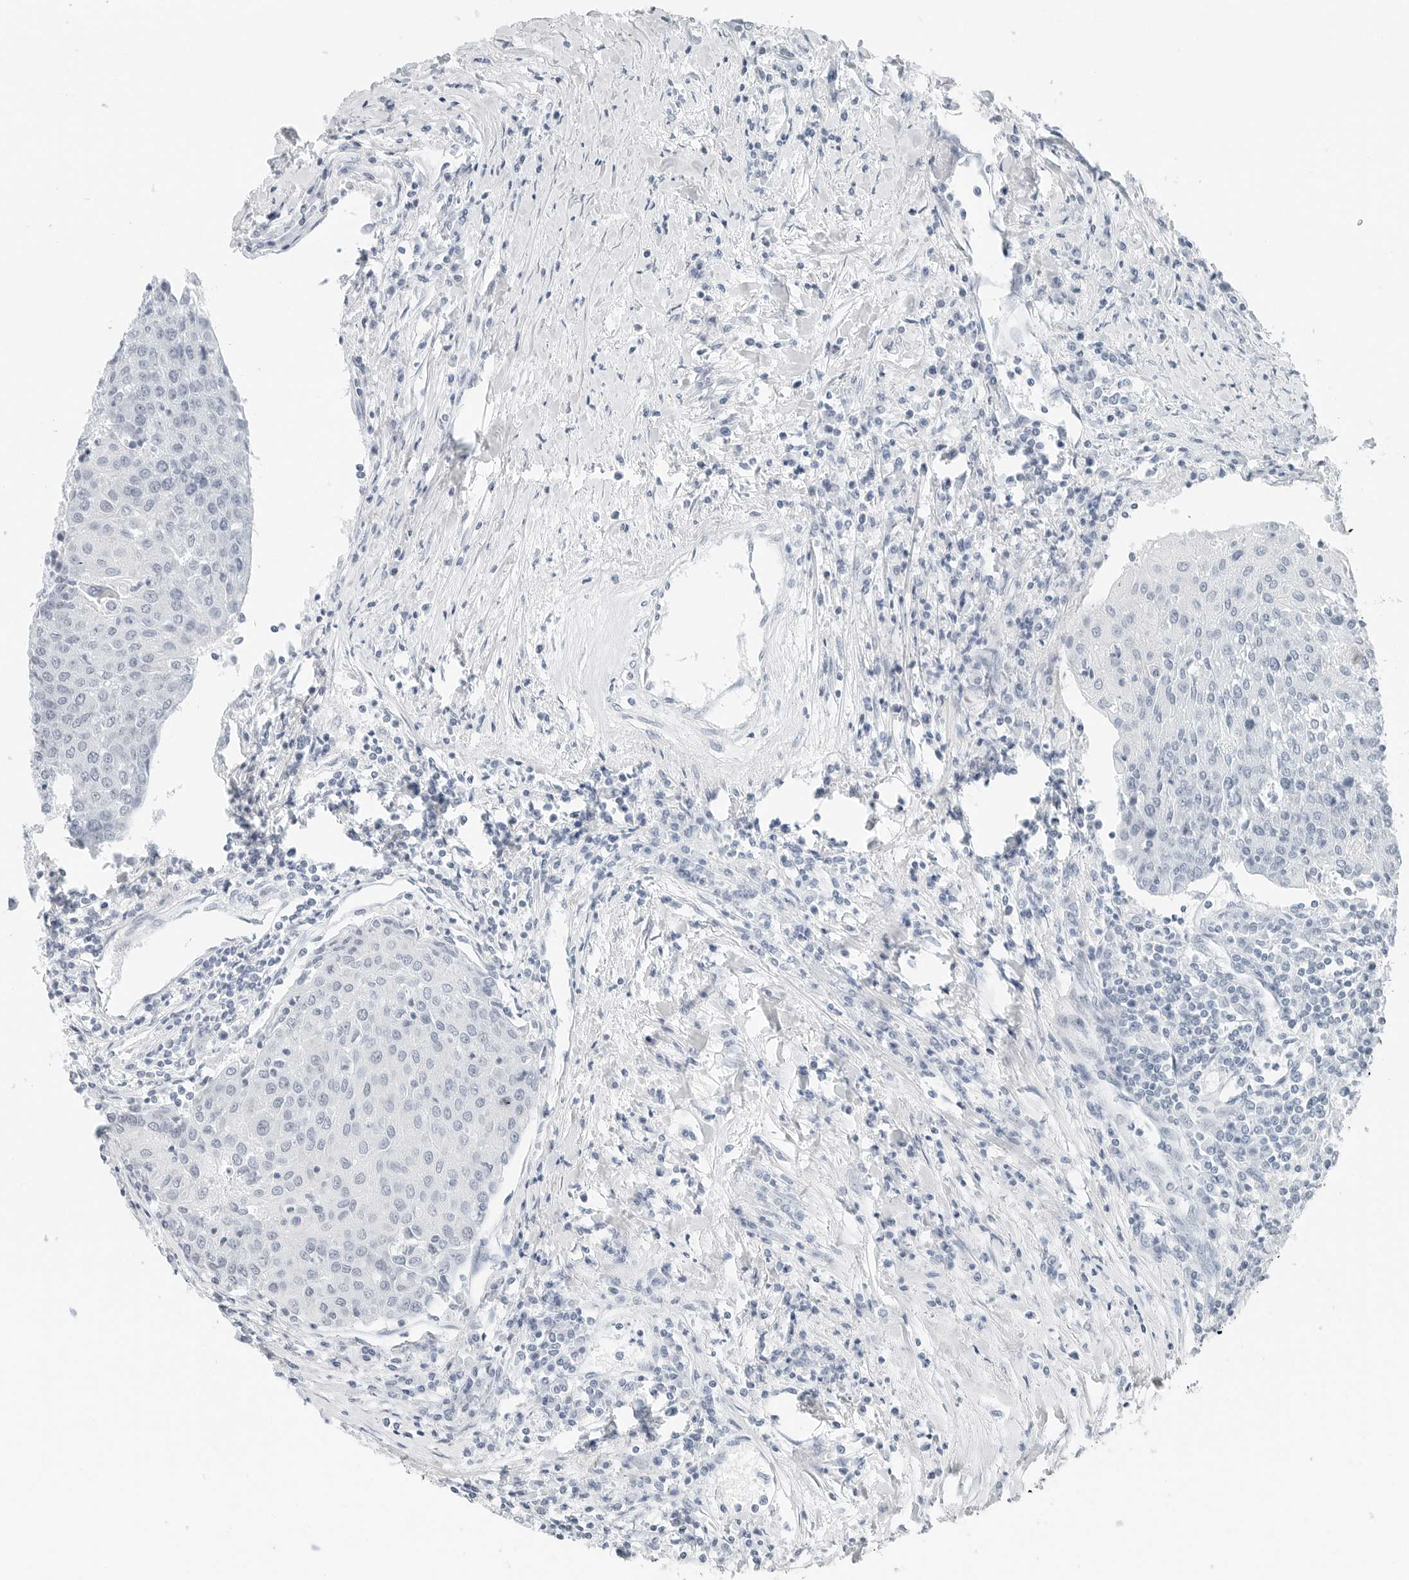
{"staining": {"intensity": "negative", "quantity": "none", "location": "none"}, "tissue": "urothelial cancer", "cell_type": "Tumor cells", "image_type": "cancer", "snomed": [{"axis": "morphology", "description": "Urothelial carcinoma, High grade"}, {"axis": "topography", "description": "Urinary bladder"}], "caption": "Urothelial cancer was stained to show a protein in brown. There is no significant positivity in tumor cells.", "gene": "NTMT2", "patient": {"sex": "female", "age": 85}}